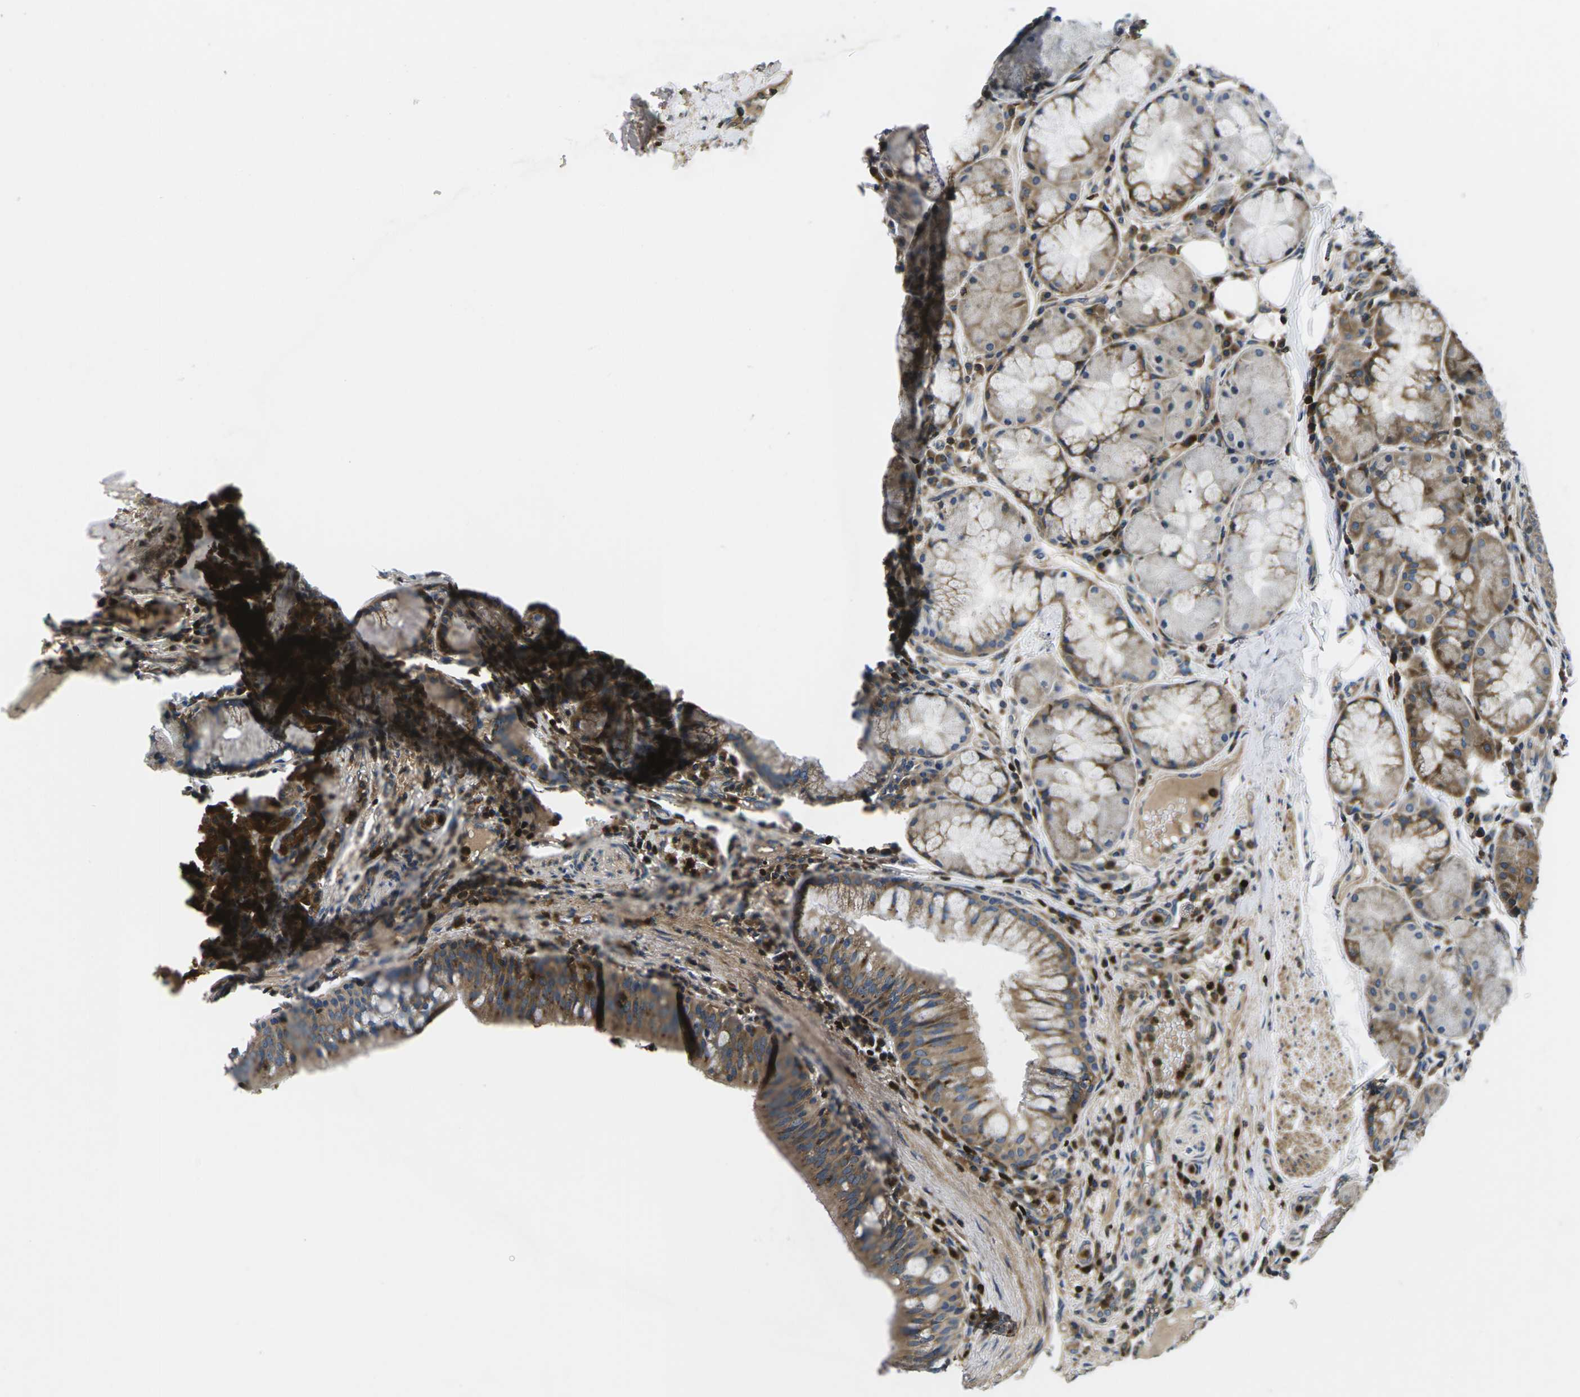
{"staining": {"intensity": "strong", "quantity": ">75%", "location": "cytoplasmic/membranous"}, "tissue": "carcinoid", "cell_type": "Tumor cells", "image_type": "cancer", "snomed": [{"axis": "morphology", "description": "Carcinoid, malignant, NOS"}, {"axis": "topography", "description": "Lung"}], "caption": "Immunohistochemistry staining of malignant carcinoid, which displays high levels of strong cytoplasmic/membranous expression in approximately >75% of tumor cells indicating strong cytoplasmic/membranous protein positivity. The staining was performed using DAB (3,3'-diaminobenzidine) (brown) for protein detection and nuclei were counterstained in hematoxylin (blue).", "gene": "PLCE1", "patient": {"sex": "male", "age": 30}}